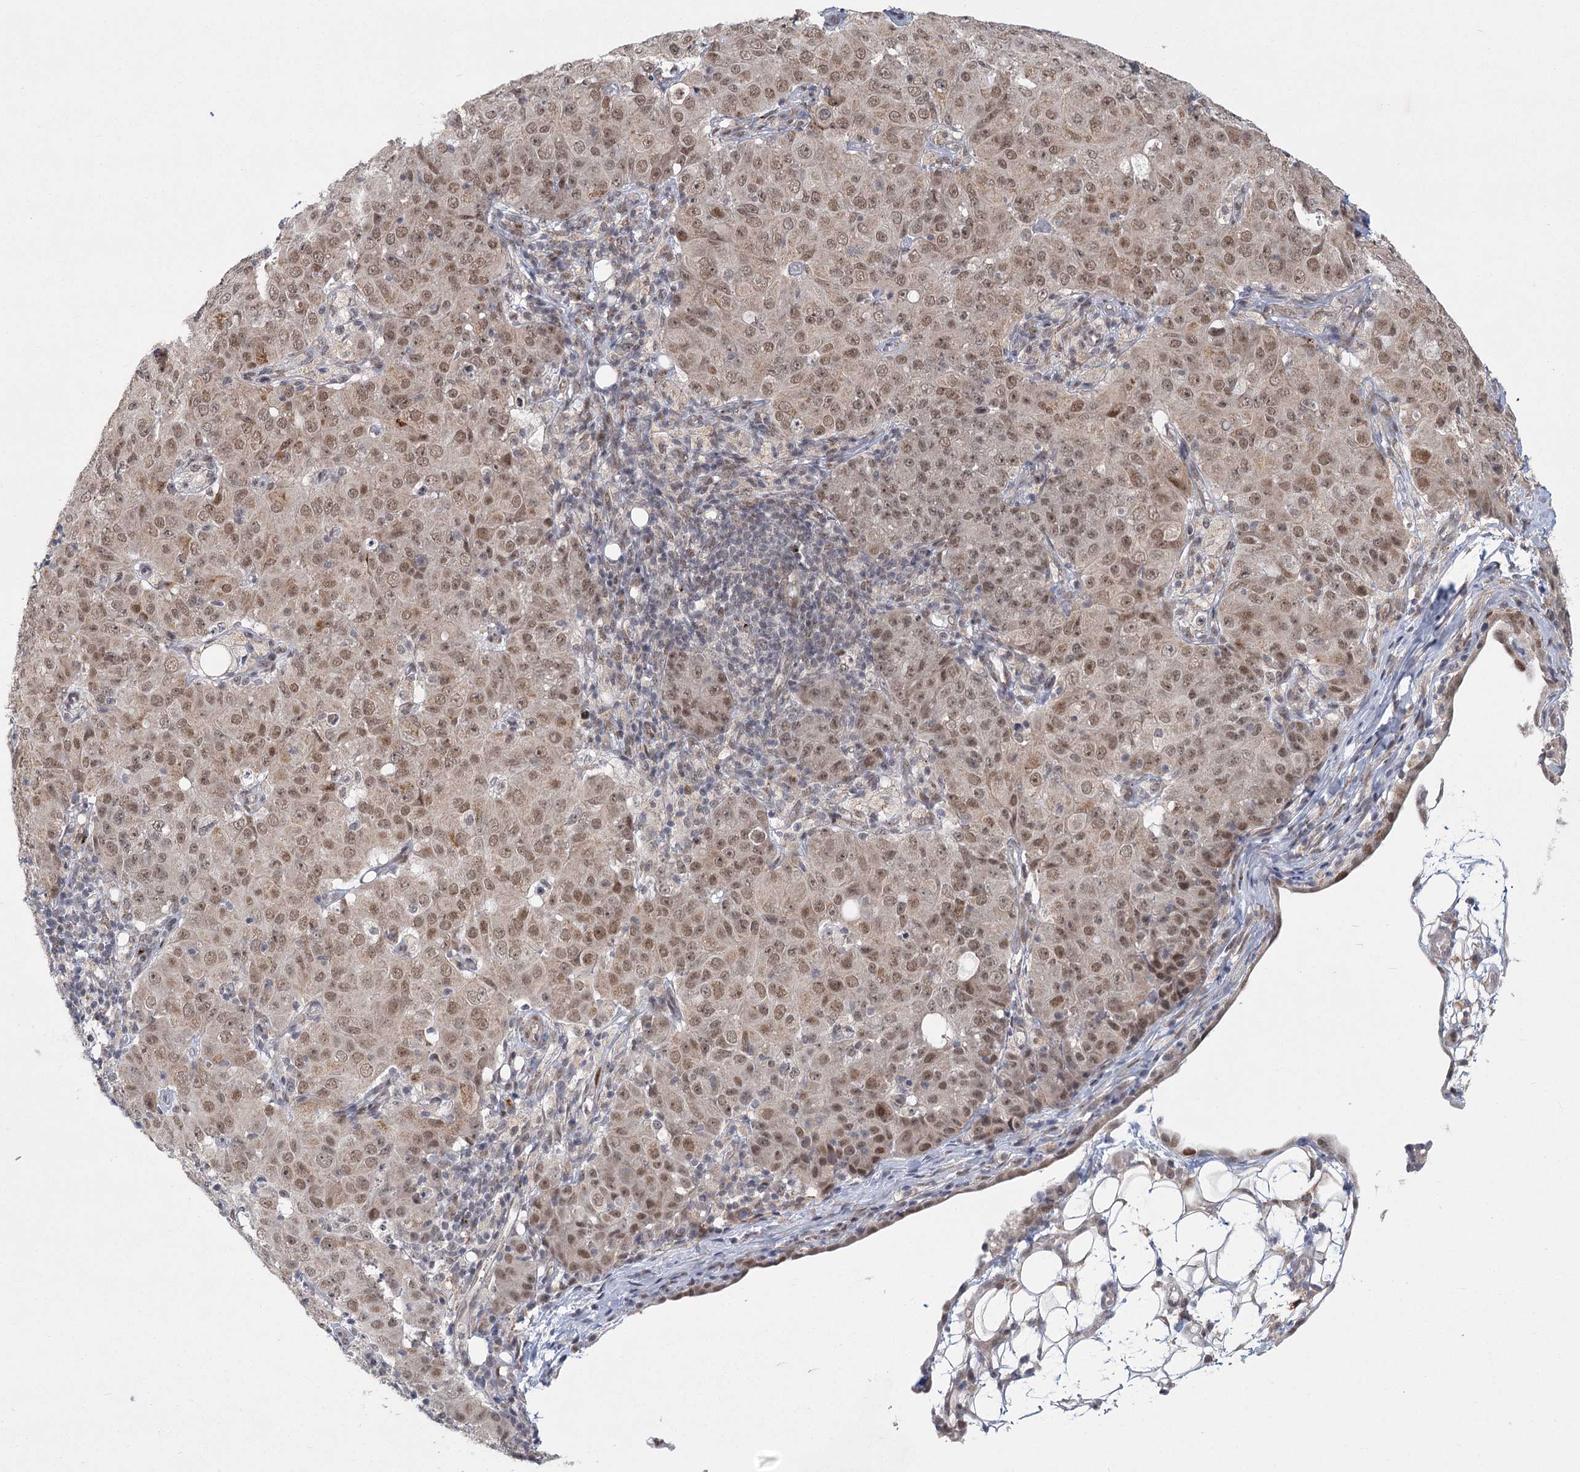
{"staining": {"intensity": "moderate", "quantity": ">75%", "location": "nuclear"}, "tissue": "ovarian cancer", "cell_type": "Tumor cells", "image_type": "cancer", "snomed": [{"axis": "morphology", "description": "Carcinoma, endometroid"}, {"axis": "topography", "description": "Ovary"}], "caption": "Ovarian cancer was stained to show a protein in brown. There is medium levels of moderate nuclear expression in about >75% of tumor cells. (DAB (3,3'-diaminobenzidine) IHC with brightfield microscopy, high magnification).", "gene": "CIB4", "patient": {"sex": "female", "age": 42}}